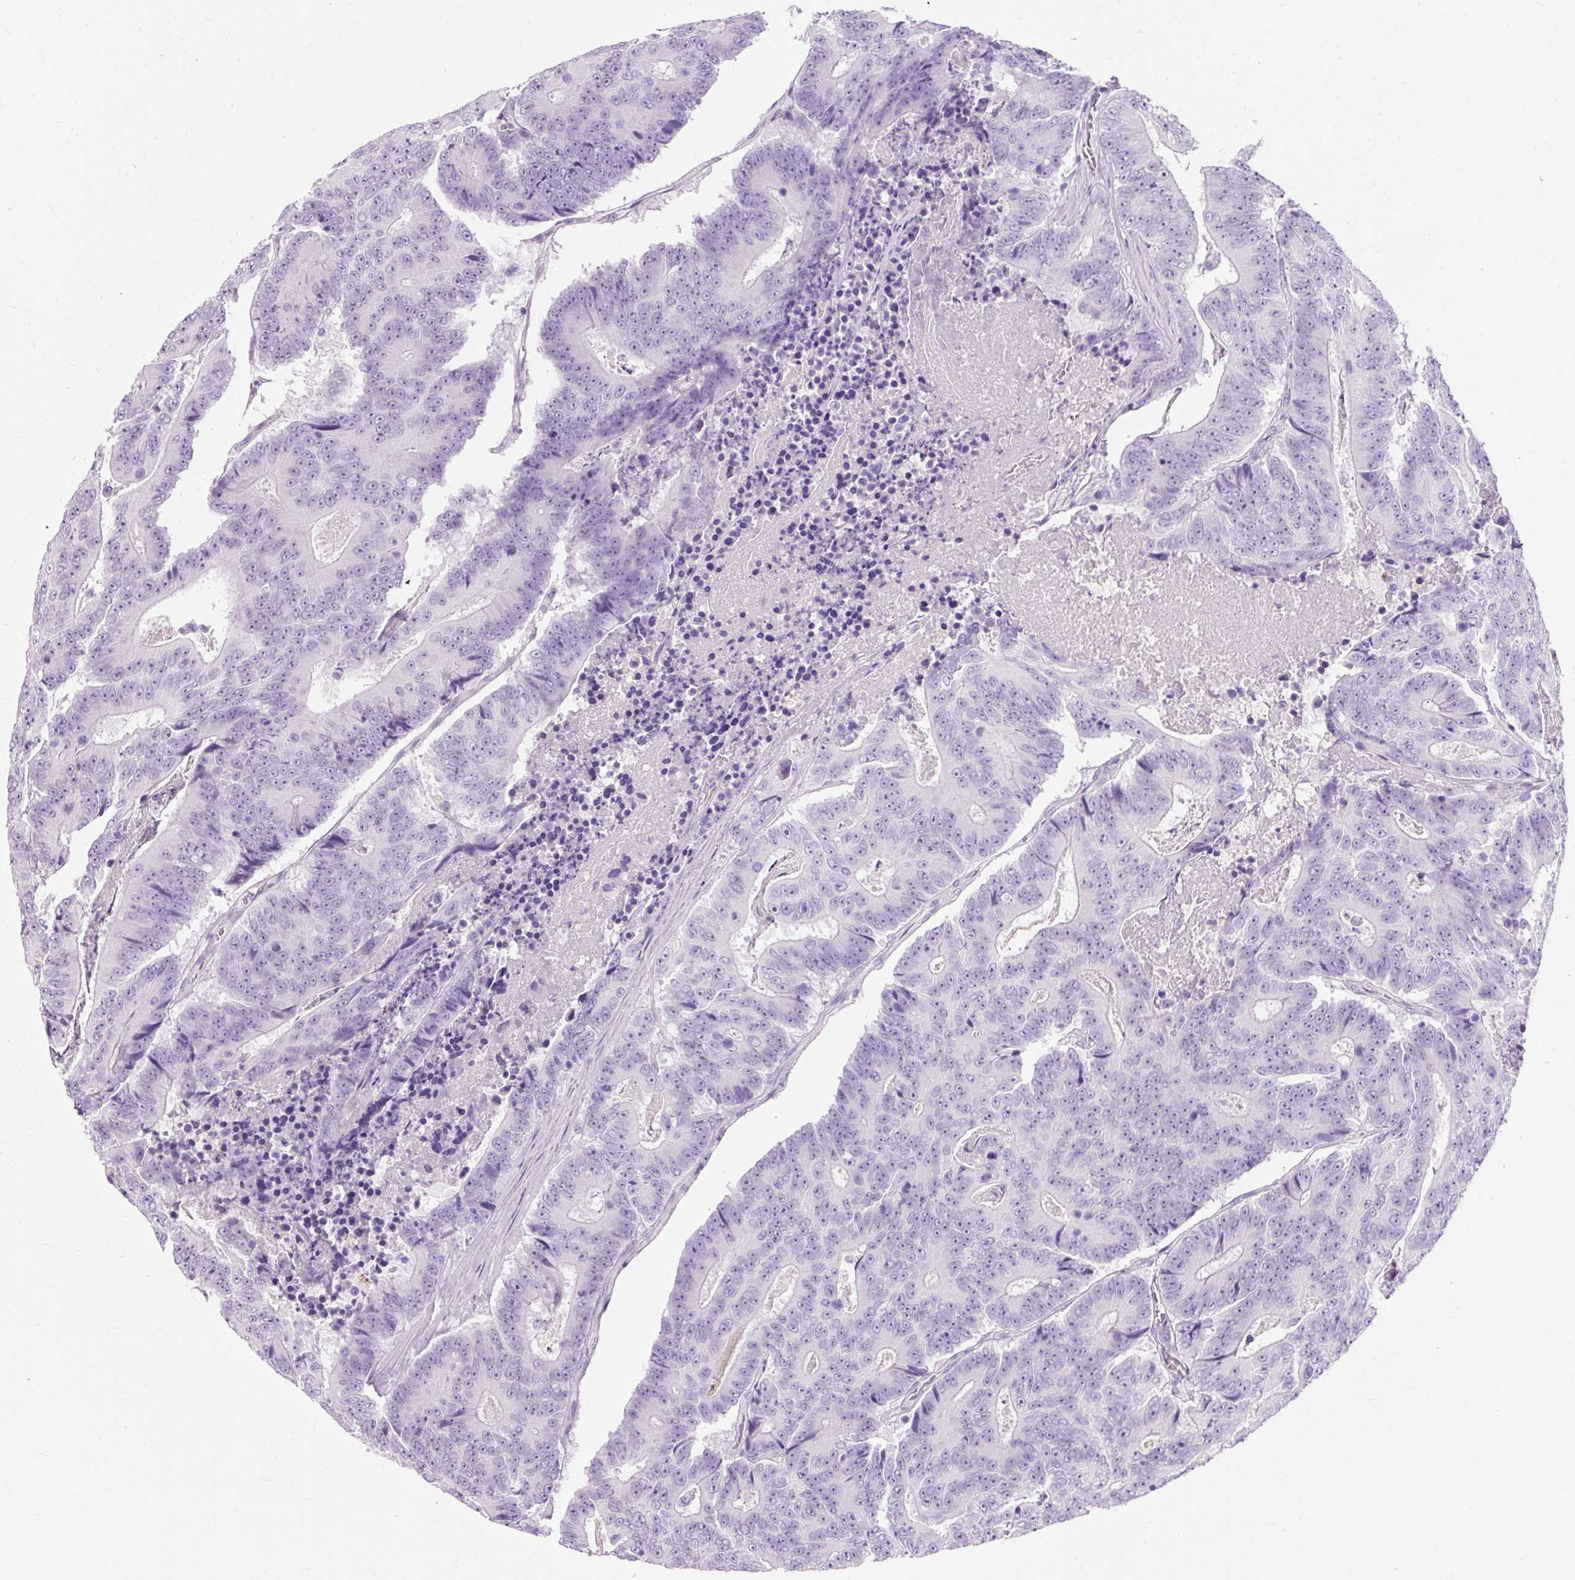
{"staining": {"intensity": "negative", "quantity": "none", "location": "none"}, "tissue": "colorectal cancer", "cell_type": "Tumor cells", "image_type": "cancer", "snomed": [{"axis": "morphology", "description": "Adenocarcinoma, NOS"}, {"axis": "topography", "description": "Colon"}], "caption": "Micrograph shows no significant protein expression in tumor cells of adenocarcinoma (colorectal).", "gene": "TMEM213", "patient": {"sex": "male", "age": 83}}